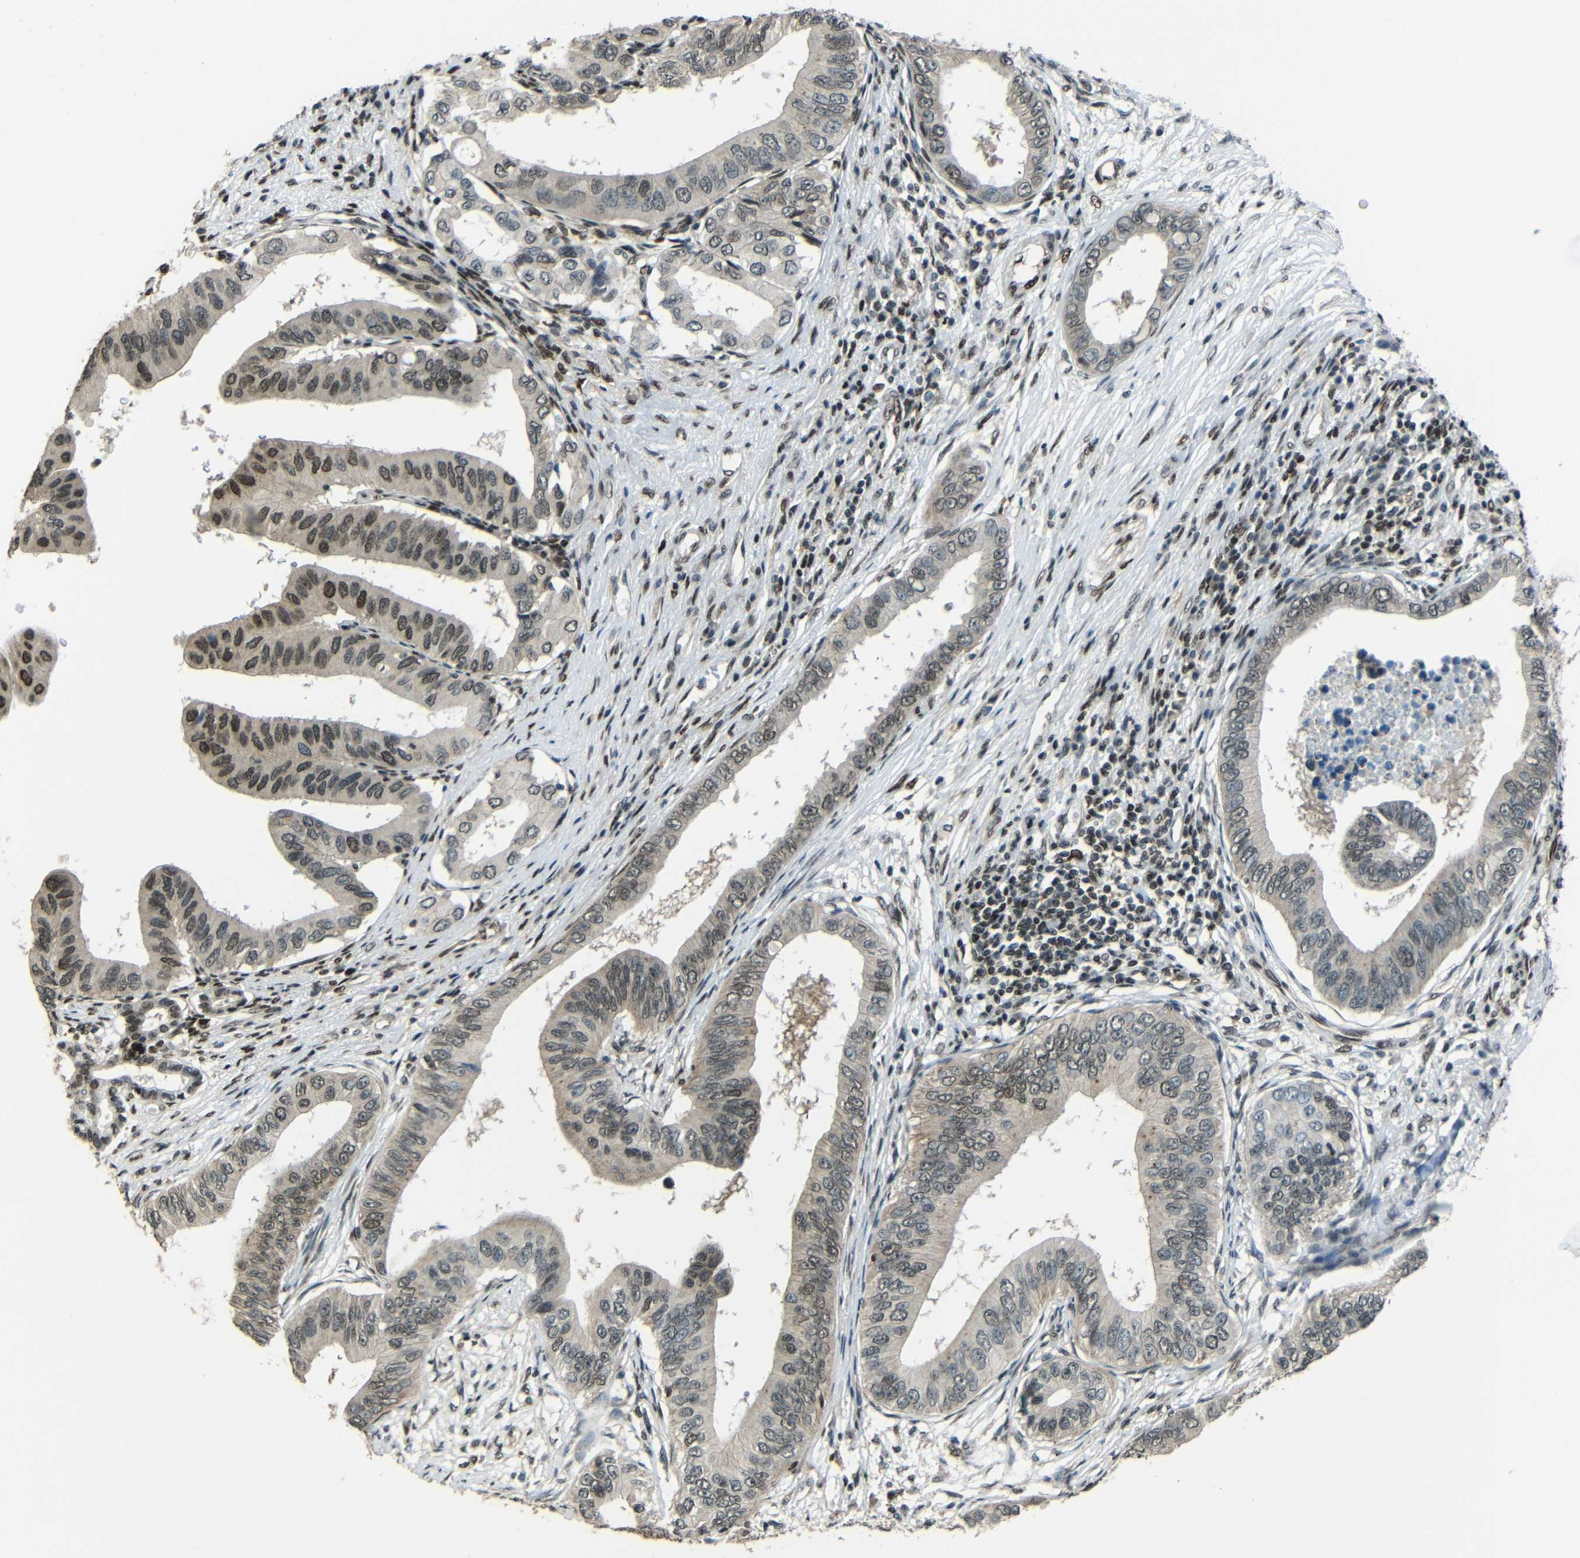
{"staining": {"intensity": "weak", "quantity": ">75%", "location": "cytoplasmic/membranous,nuclear"}, "tissue": "pancreatic cancer", "cell_type": "Tumor cells", "image_type": "cancer", "snomed": [{"axis": "morphology", "description": "Adenocarcinoma, NOS"}, {"axis": "topography", "description": "Pancreas"}], "caption": "Brown immunohistochemical staining in human pancreatic cancer exhibits weak cytoplasmic/membranous and nuclear expression in about >75% of tumor cells. Nuclei are stained in blue.", "gene": "PSIP1", "patient": {"sex": "male", "age": 77}}